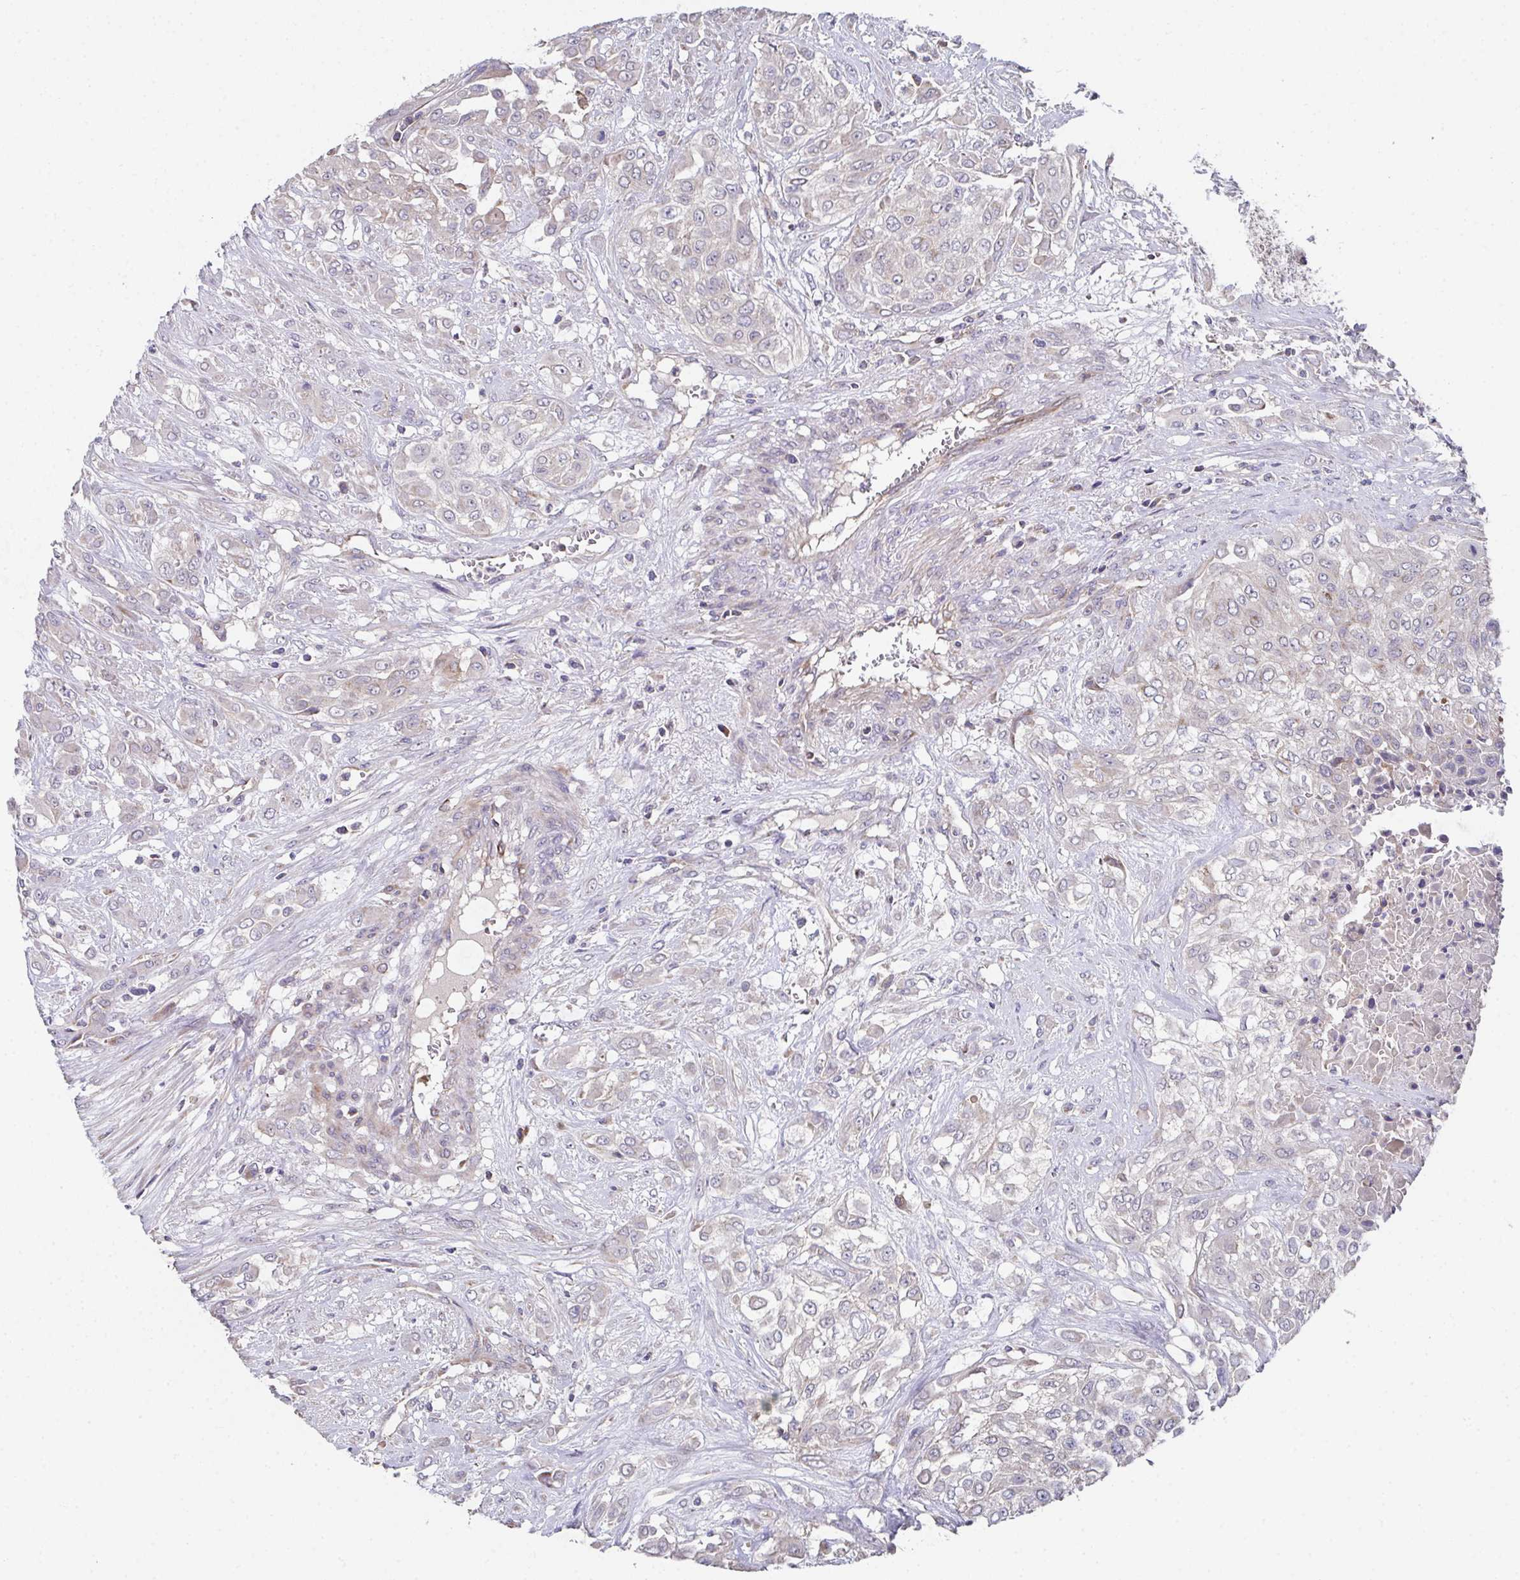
{"staining": {"intensity": "negative", "quantity": "none", "location": "none"}, "tissue": "urothelial cancer", "cell_type": "Tumor cells", "image_type": "cancer", "snomed": [{"axis": "morphology", "description": "Urothelial carcinoma, High grade"}, {"axis": "topography", "description": "Urinary bladder"}], "caption": "Tumor cells show no significant expression in urothelial cancer.", "gene": "MT-ND3", "patient": {"sex": "male", "age": 57}}